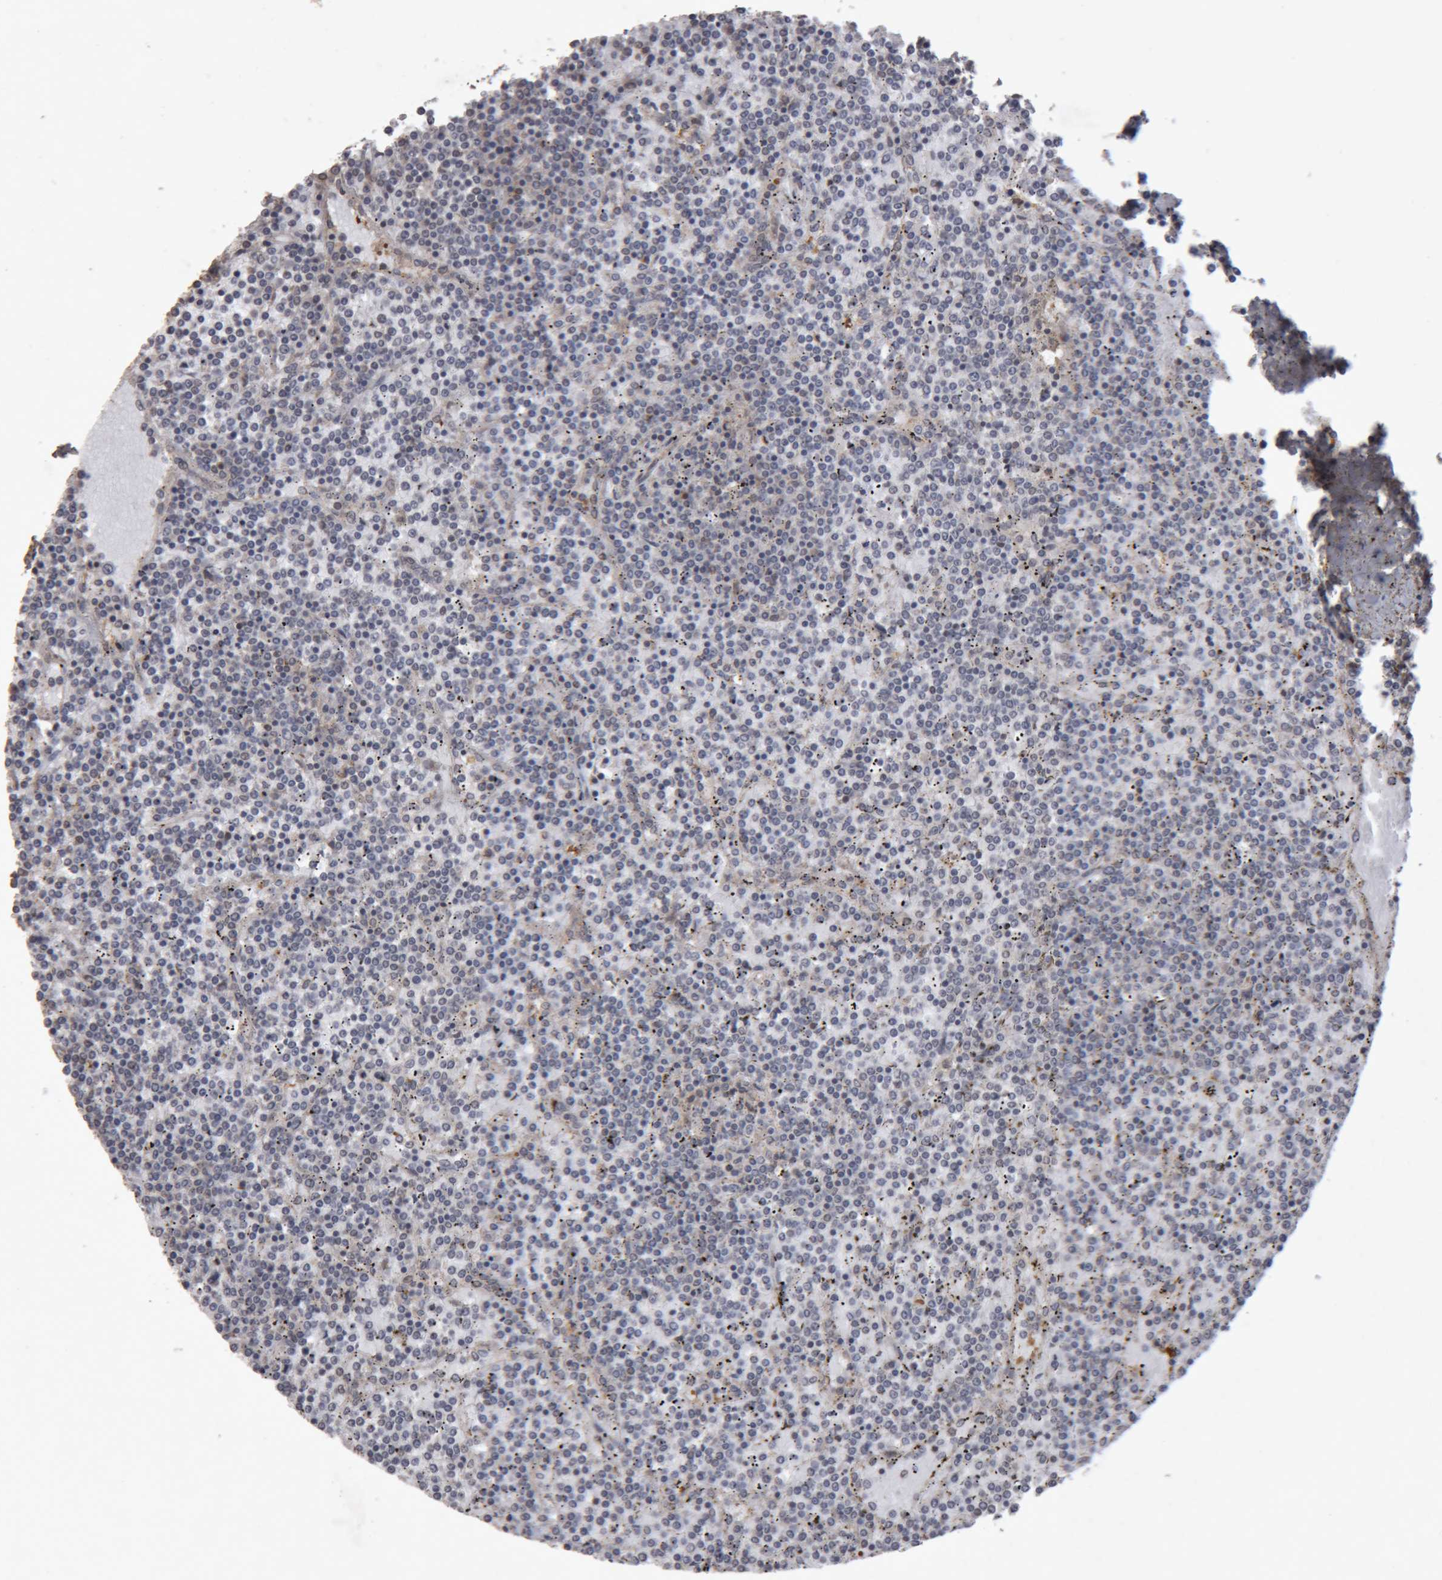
{"staining": {"intensity": "negative", "quantity": "none", "location": "none"}, "tissue": "lymphoma", "cell_type": "Tumor cells", "image_type": "cancer", "snomed": [{"axis": "morphology", "description": "Malignant lymphoma, non-Hodgkin's type, Low grade"}, {"axis": "topography", "description": "Spleen"}], "caption": "Low-grade malignant lymphoma, non-Hodgkin's type stained for a protein using IHC reveals no staining tumor cells.", "gene": "MEP1A", "patient": {"sex": "female", "age": 19}}